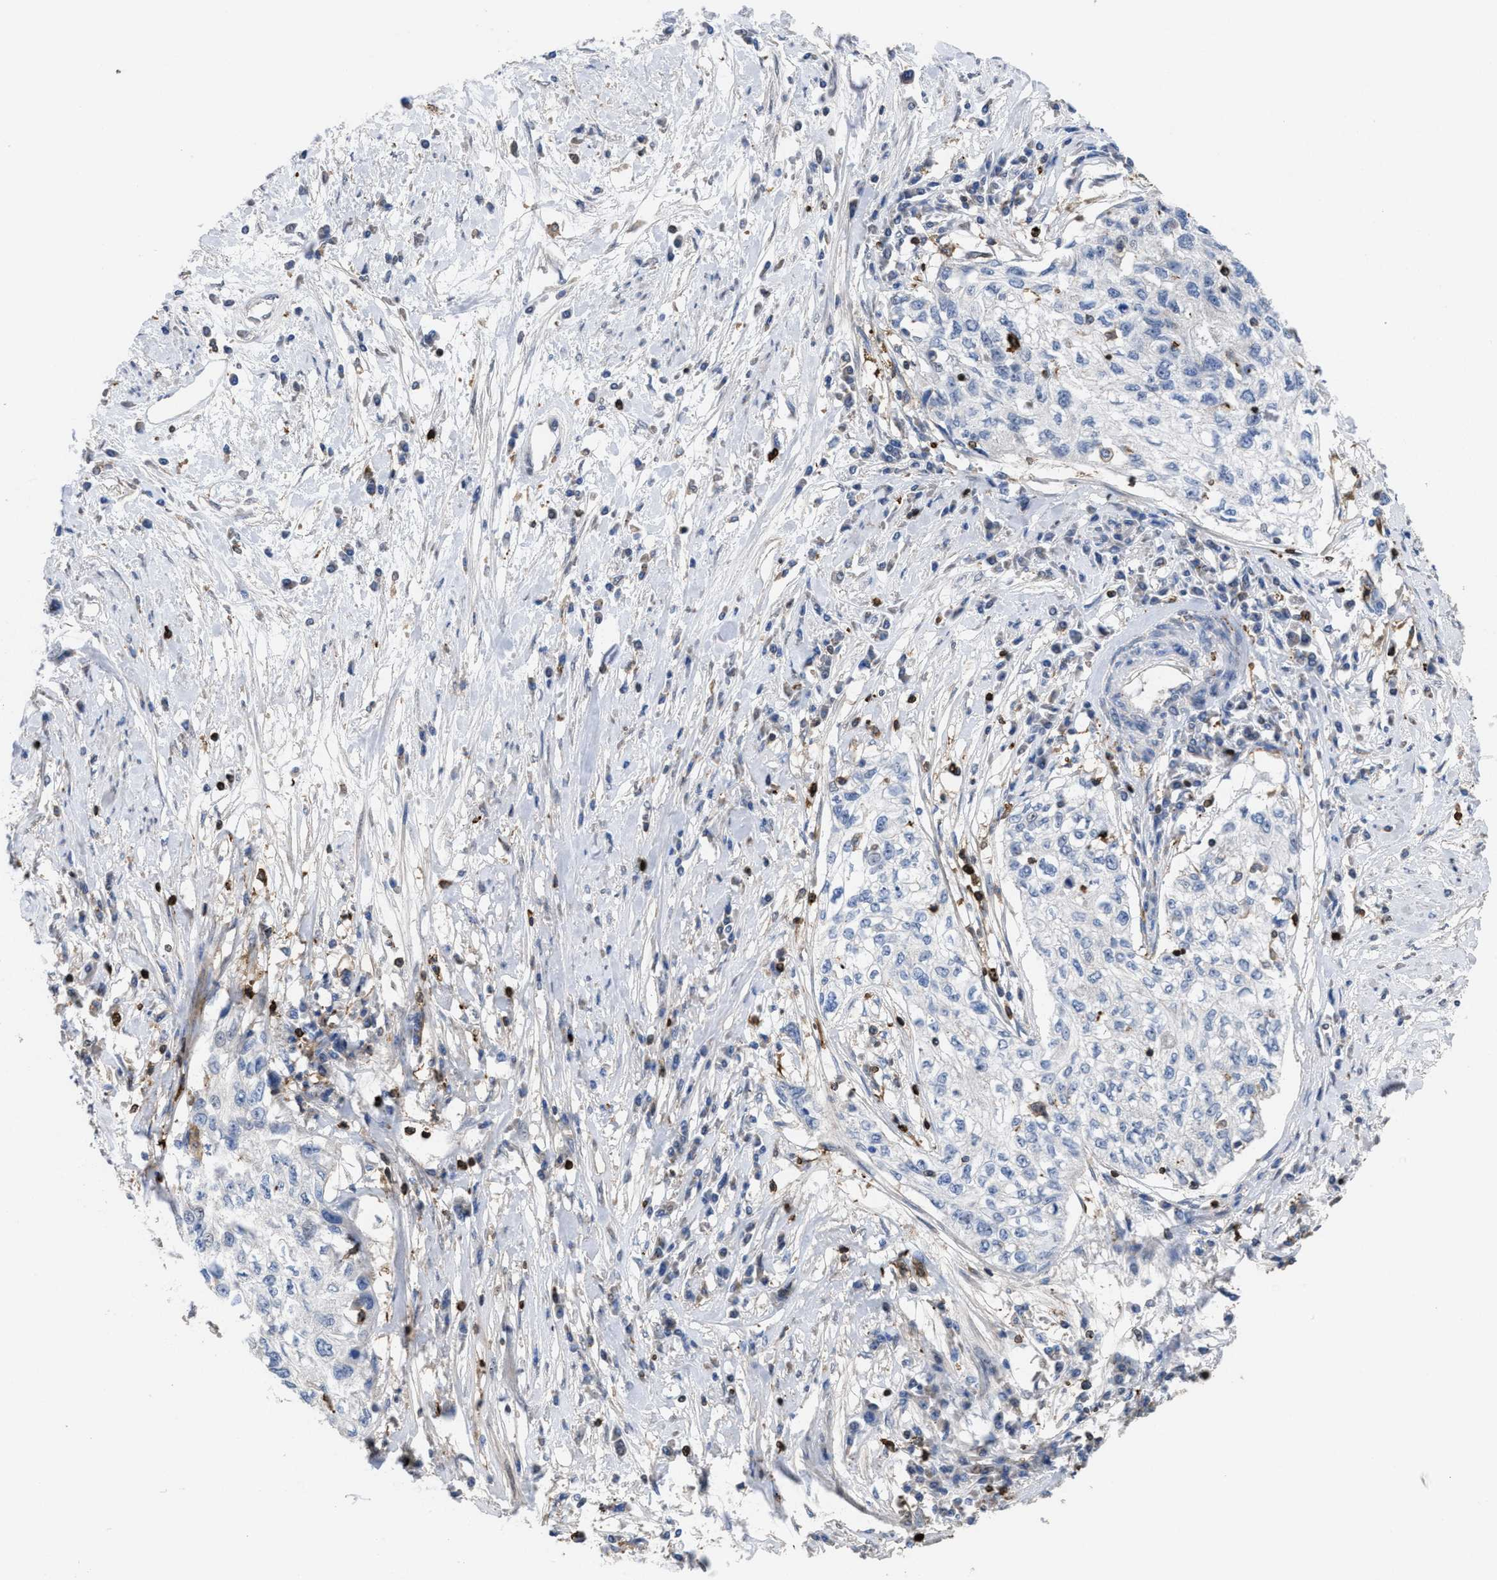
{"staining": {"intensity": "negative", "quantity": "none", "location": "none"}, "tissue": "cervical cancer", "cell_type": "Tumor cells", "image_type": "cancer", "snomed": [{"axis": "morphology", "description": "Squamous cell carcinoma, NOS"}, {"axis": "topography", "description": "Cervix"}], "caption": "Tumor cells are negative for brown protein staining in cervical squamous cell carcinoma.", "gene": "PTPRE", "patient": {"sex": "female", "age": 57}}